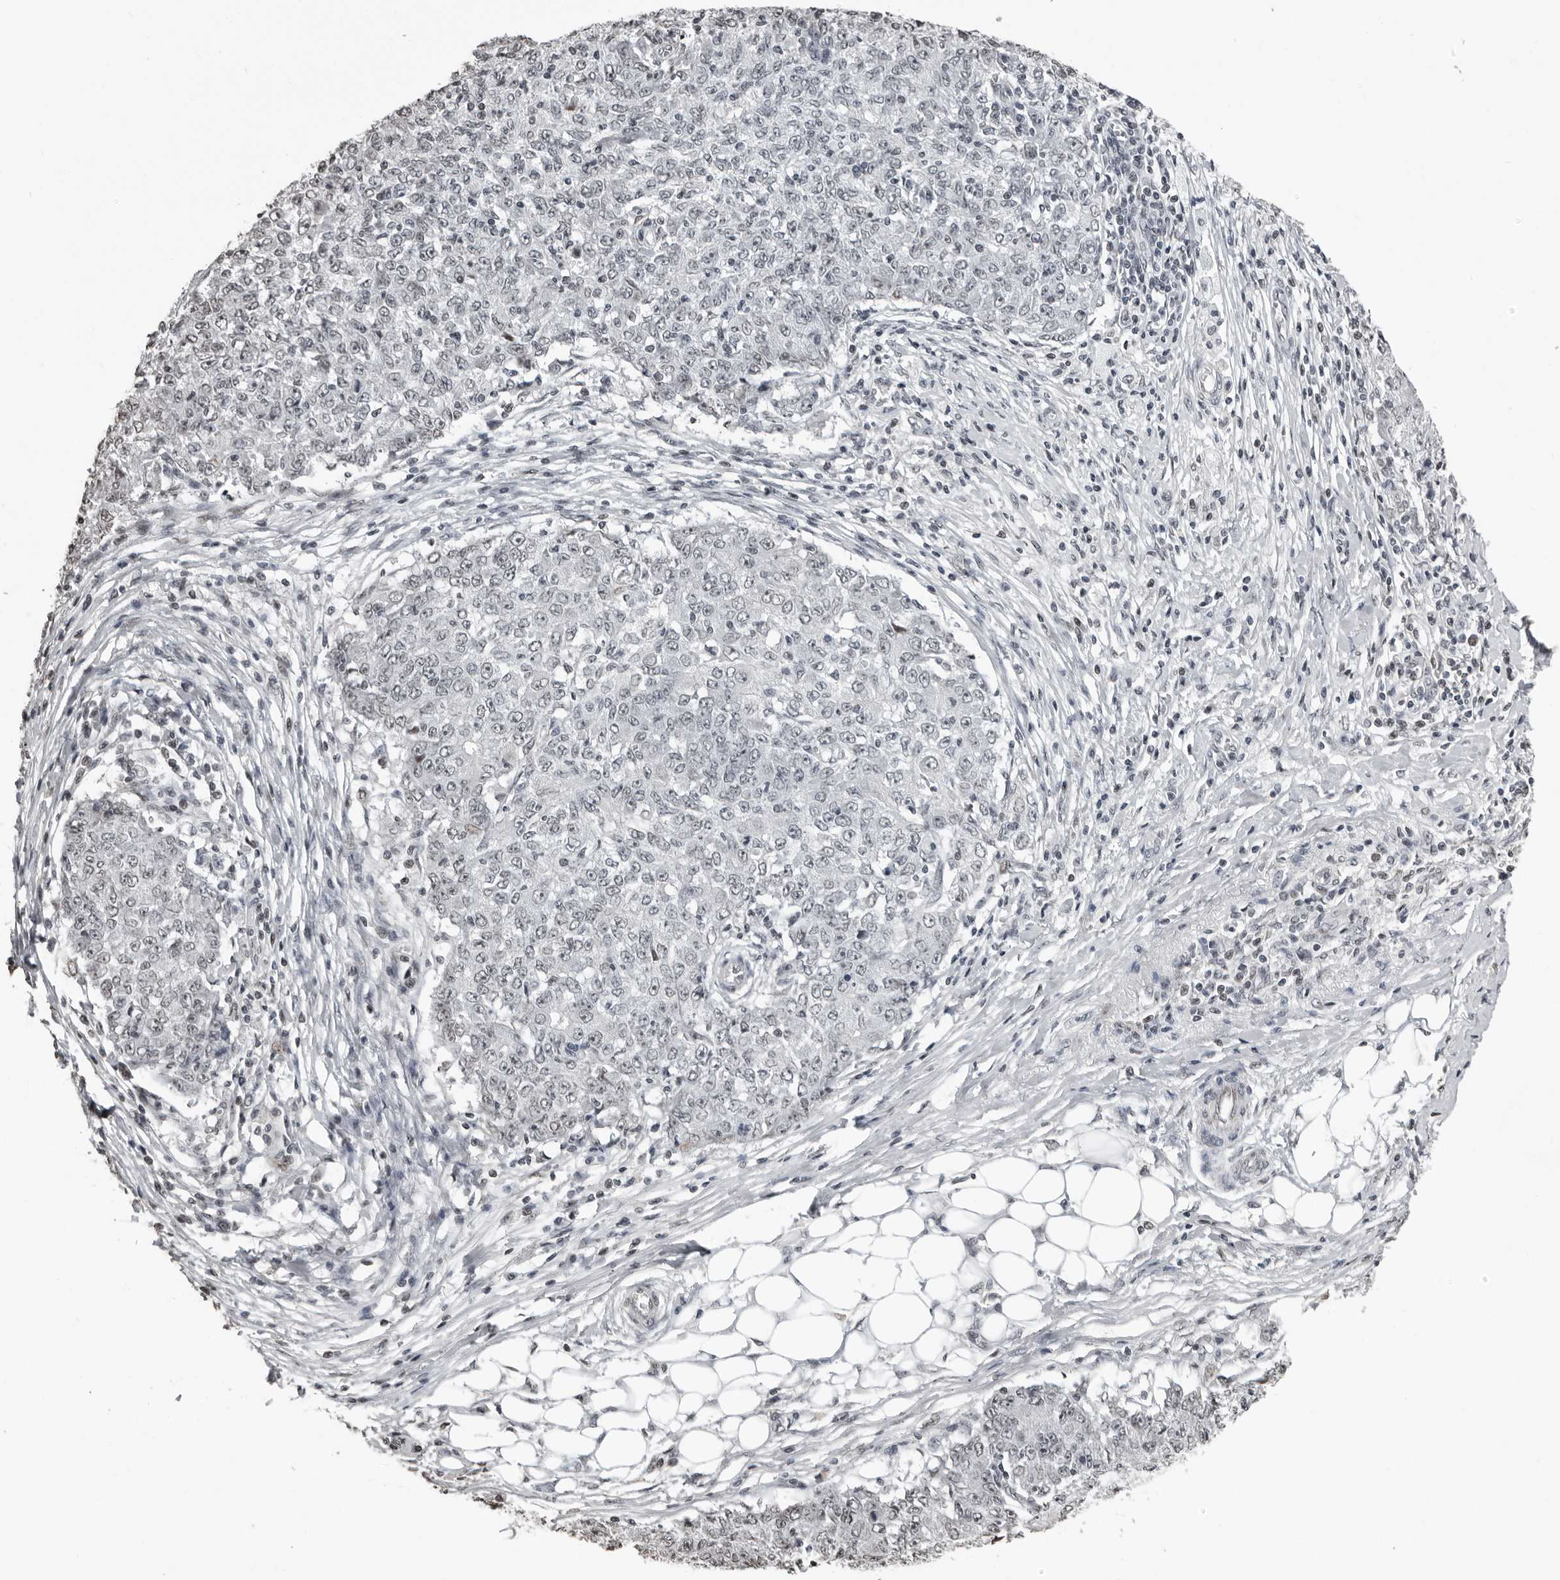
{"staining": {"intensity": "negative", "quantity": "none", "location": "none"}, "tissue": "ovarian cancer", "cell_type": "Tumor cells", "image_type": "cancer", "snomed": [{"axis": "morphology", "description": "Carcinoma, endometroid"}, {"axis": "topography", "description": "Ovary"}], "caption": "Immunohistochemistry (IHC) micrograph of ovarian cancer (endometroid carcinoma) stained for a protein (brown), which exhibits no staining in tumor cells. (Brightfield microscopy of DAB immunohistochemistry at high magnification).", "gene": "ORC1", "patient": {"sex": "female", "age": 42}}